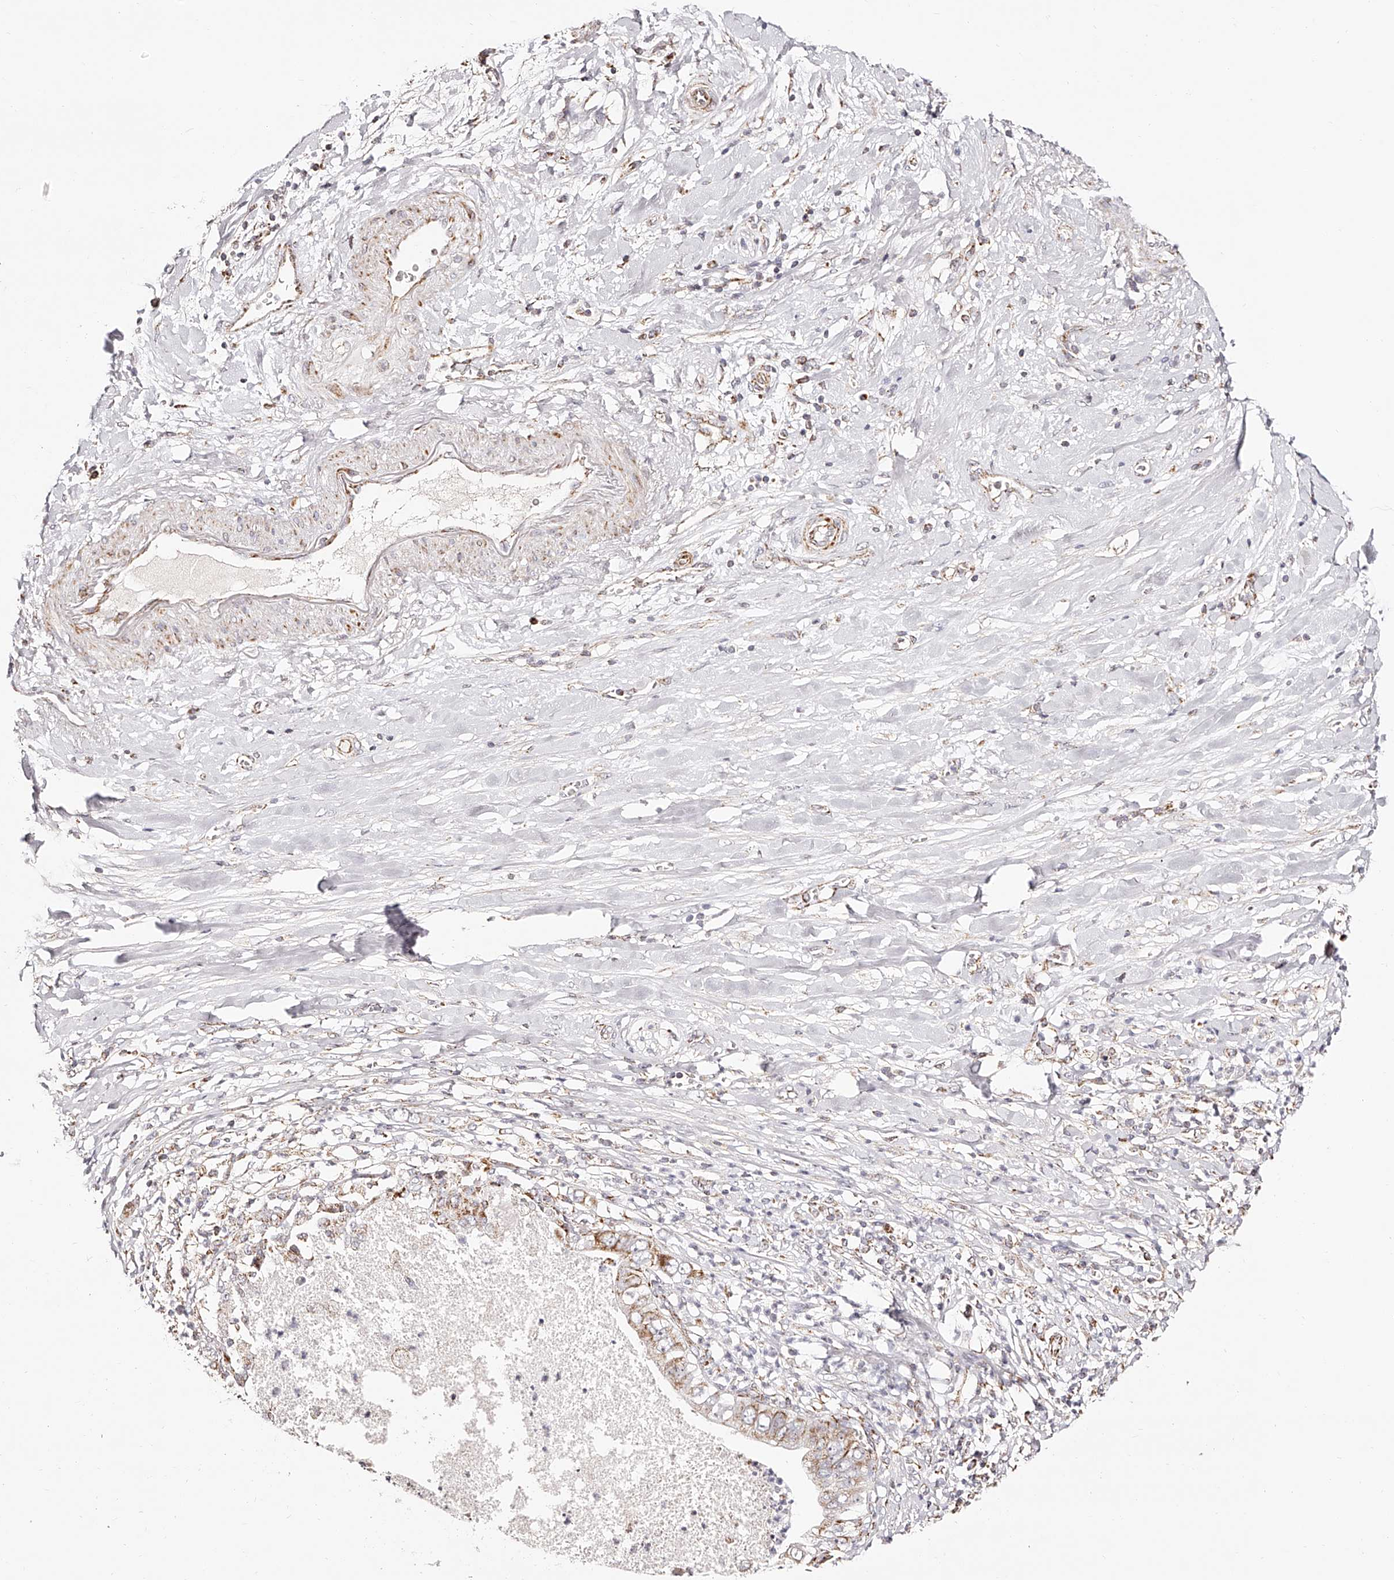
{"staining": {"intensity": "moderate", "quantity": "25%-75%", "location": "cytoplasmic/membranous"}, "tissue": "pancreatic cancer", "cell_type": "Tumor cells", "image_type": "cancer", "snomed": [{"axis": "morphology", "description": "Adenocarcinoma, NOS"}, {"axis": "topography", "description": "Pancreas"}], "caption": "Brown immunohistochemical staining in pancreatic adenocarcinoma exhibits moderate cytoplasmic/membranous staining in about 25%-75% of tumor cells. Using DAB (3,3'-diaminobenzidine) (brown) and hematoxylin (blue) stains, captured at high magnification using brightfield microscopy.", "gene": "NDUFV3", "patient": {"sex": "female", "age": 78}}